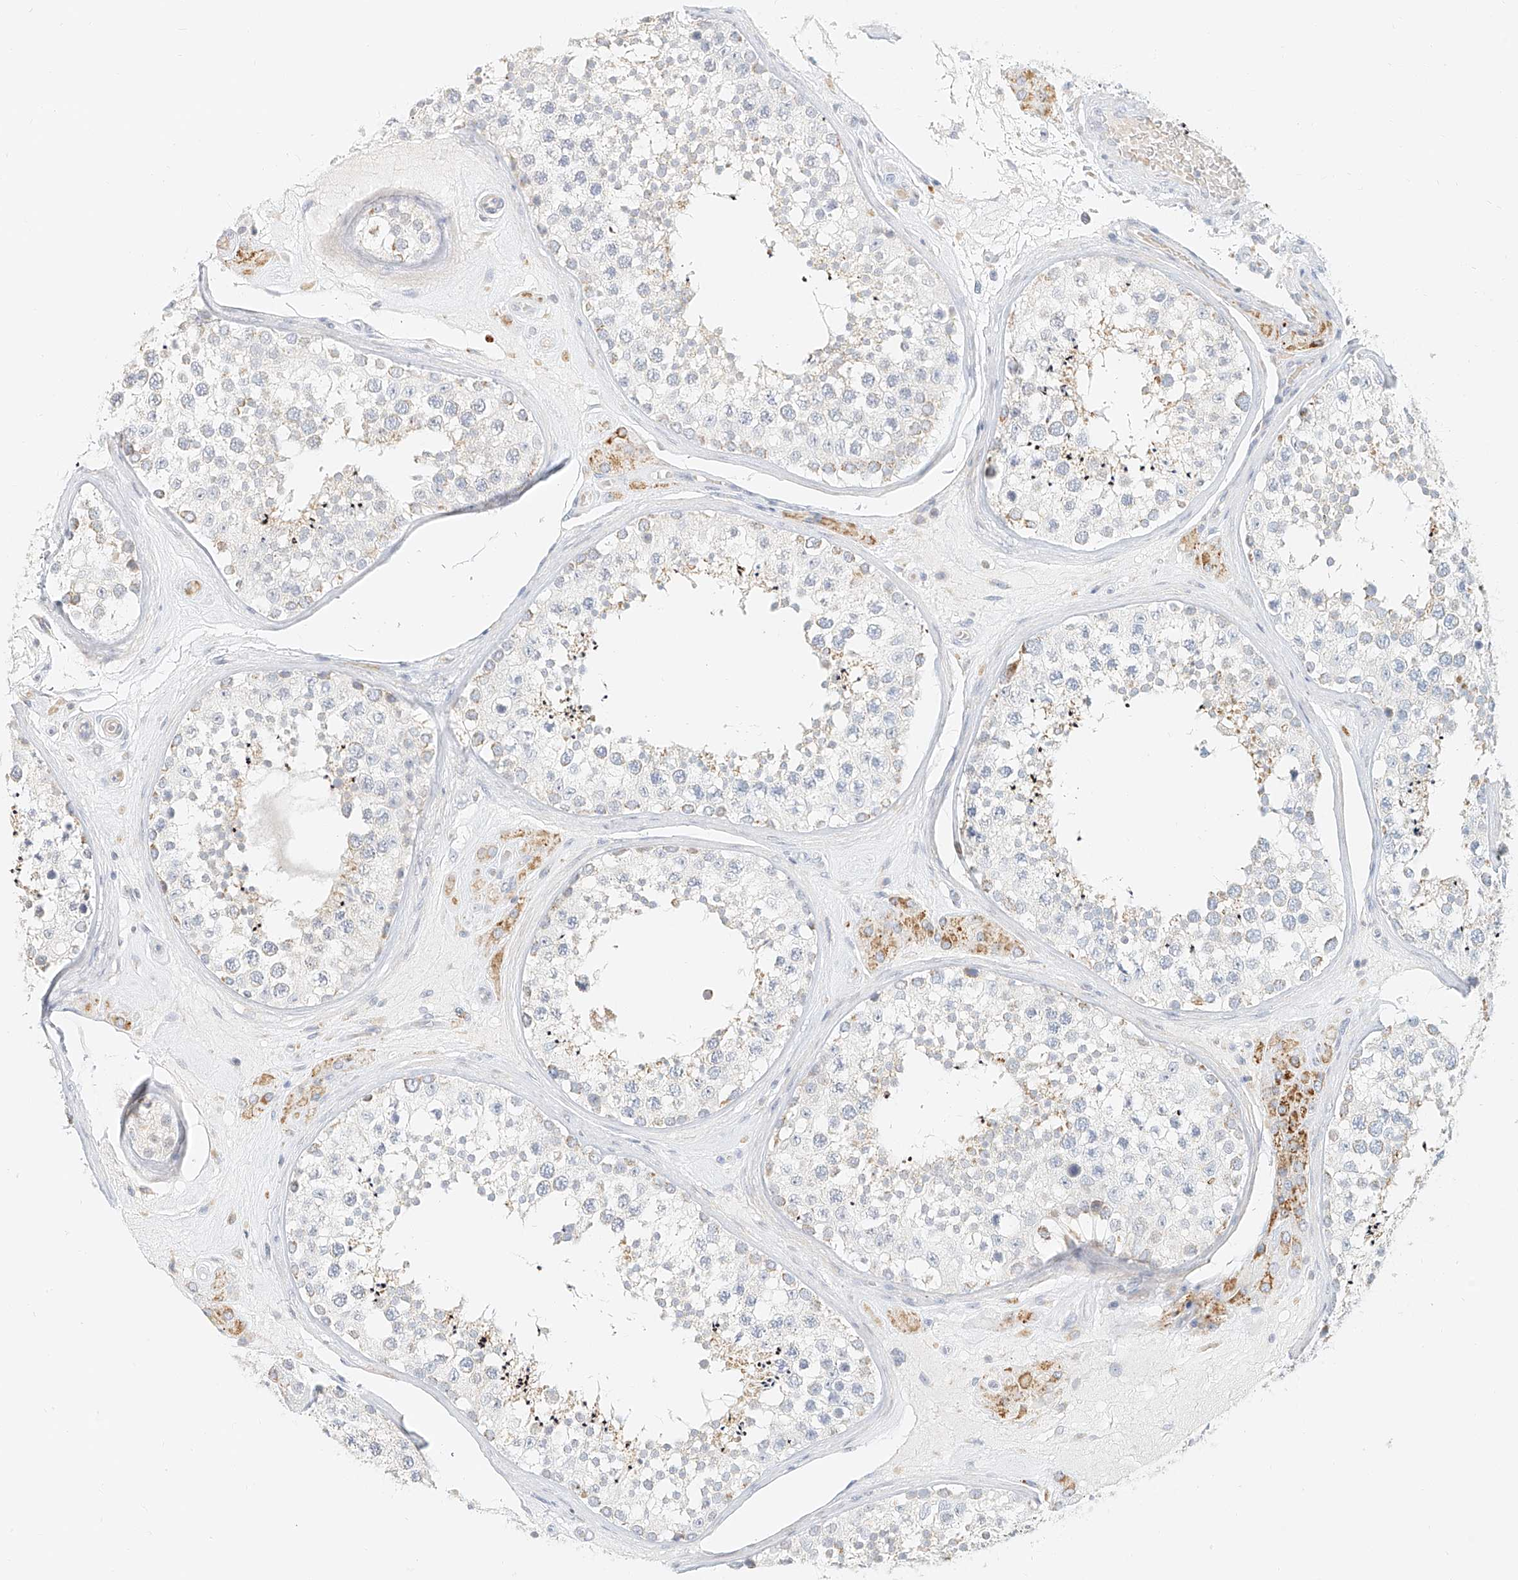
{"staining": {"intensity": "negative", "quantity": "none", "location": "none"}, "tissue": "testis", "cell_type": "Cells in seminiferous ducts", "image_type": "normal", "snomed": [{"axis": "morphology", "description": "Normal tissue, NOS"}, {"axis": "topography", "description": "Testis"}], "caption": "IHC histopathology image of benign testis: testis stained with DAB exhibits no significant protein staining in cells in seminiferous ducts. (Stains: DAB (3,3'-diaminobenzidine) IHC with hematoxylin counter stain, Microscopy: brightfield microscopy at high magnification).", "gene": "CXorf58", "patient": {"sex": "male", "age": 46}}